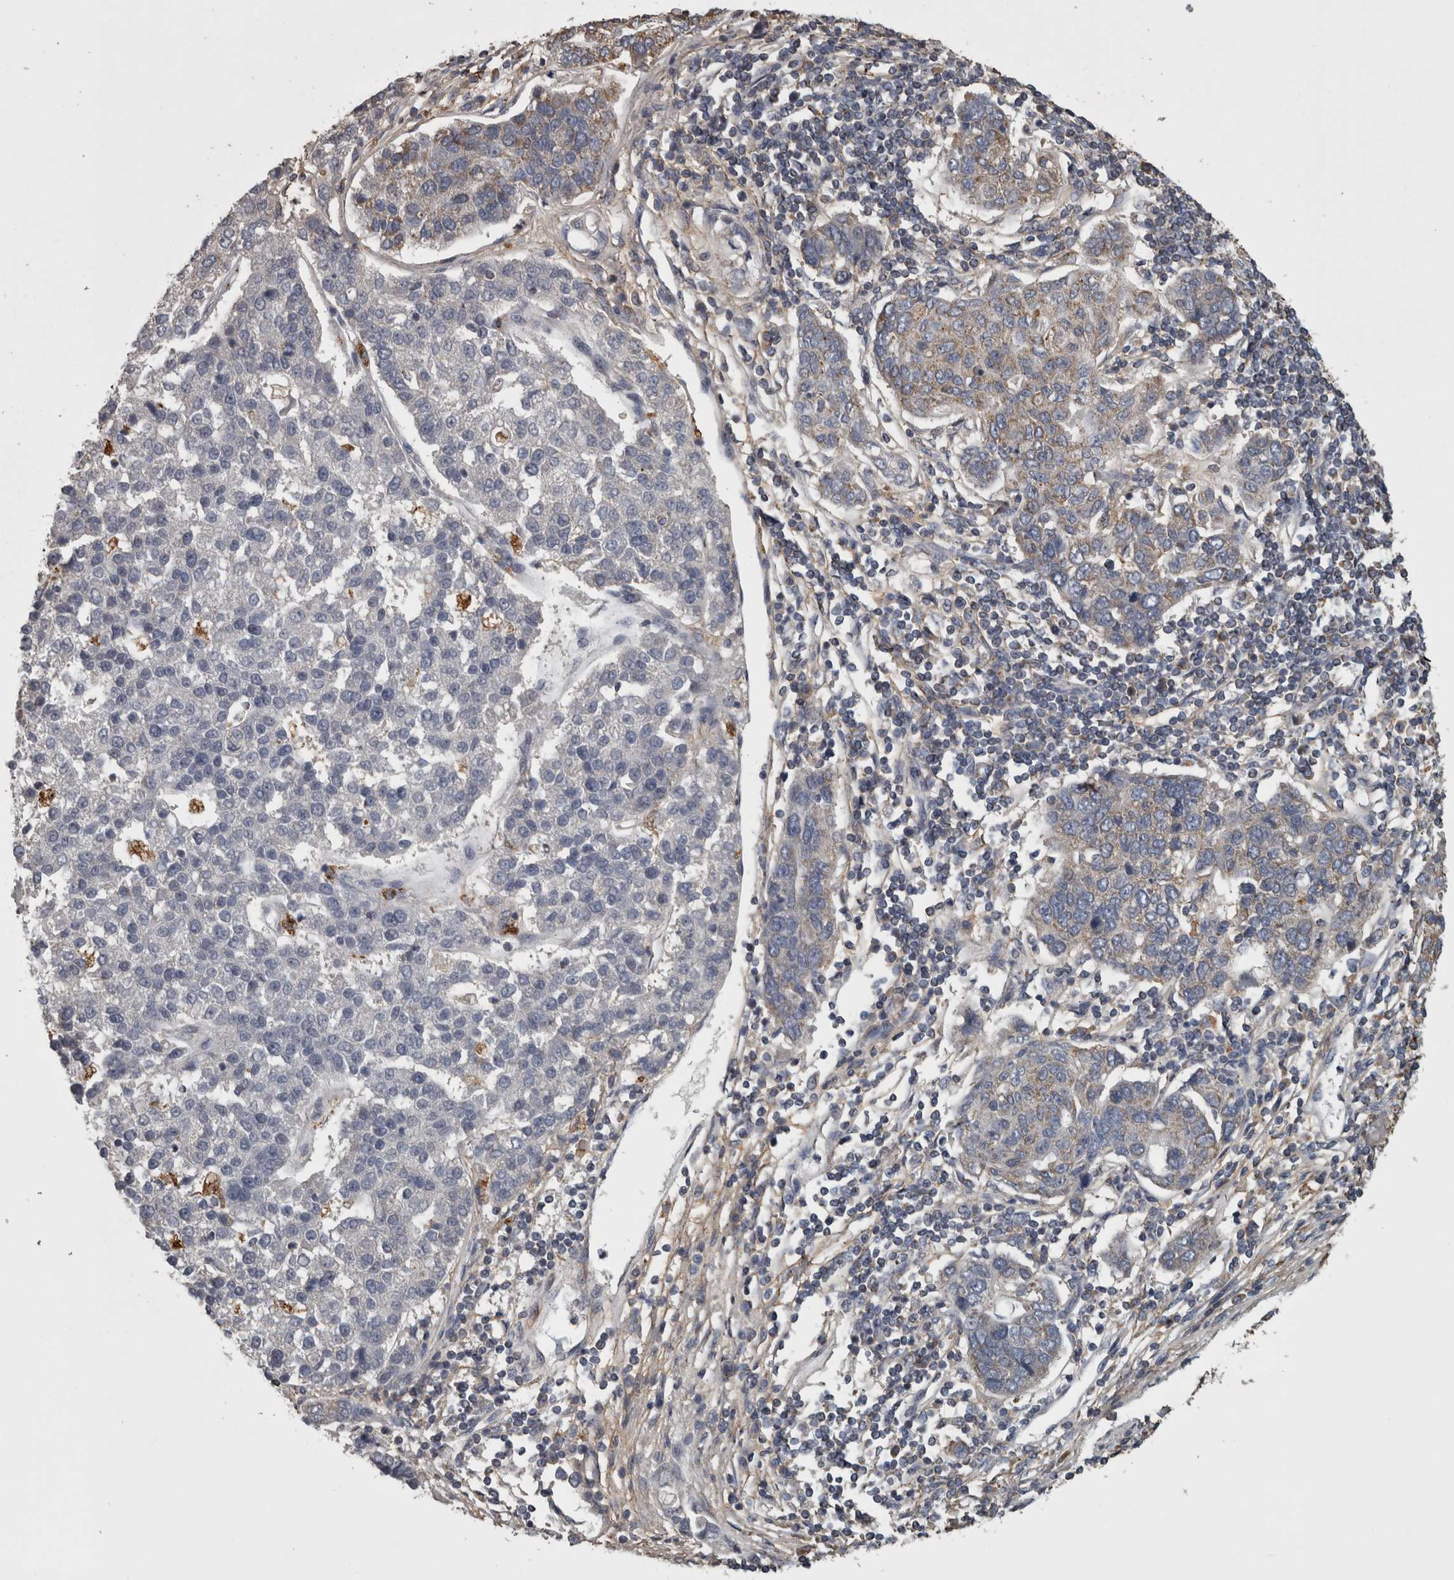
{"staining": {"intensity": "weak", "quantity": "<25%", "location": "cytoplasmic/membranous"}, "tissue": "pancreatic cancer", "cell_type": "Tumor cells", "image_type": "cancer", "snomed": [{"axis": "morphology", "description": "Adenocarcinoma, NOS"}, {"axis": "topography", "description": "Pancreas"}], "caption": "Pancreatic cancer was stained to show a protein in brown. There is no significant positivity in tumor cells.", "gene": "FRK", "patient": {"sex": "female", "age": 61}}